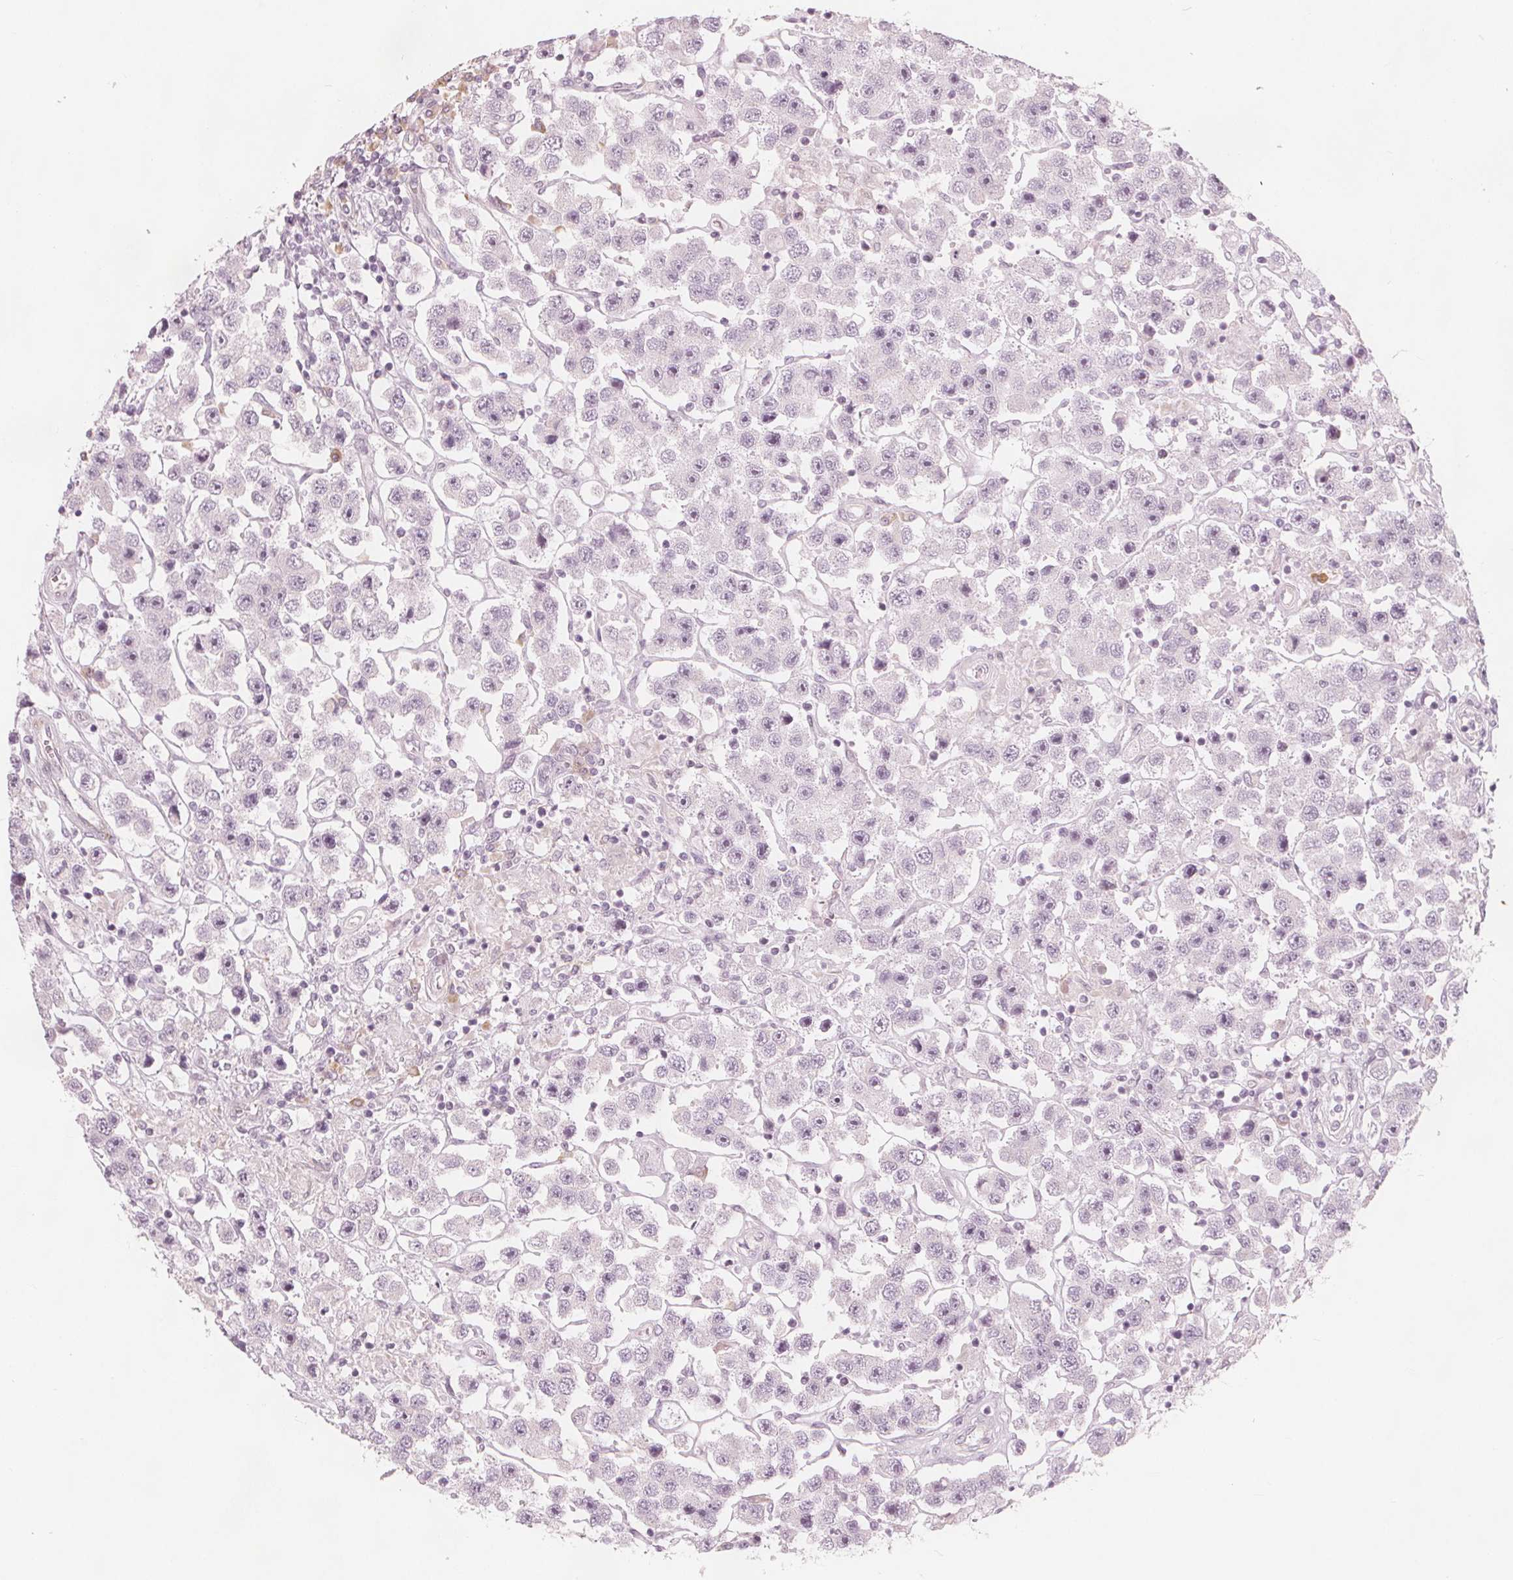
{"staining": {"intensity": "moderate", "quantity": "<25%", "location": "cytoplasmic/membranous"}, "tissue": "testis cancer", "cell_type": "Tumor cells", "image_type": "cancer", "snomed": [{"axis": "morphology", "description": "Seminoma, NOS"}, {"axis": "topography", "description": "Testis"}], "caption": "Protein analysis of testis cancer (seminoma) tissue displays moderate cytoplasmic/membranous staining in about <25% of tumor cells.", "gene": "BRSK1", "patient": {"sex": "male", "age": 45}}